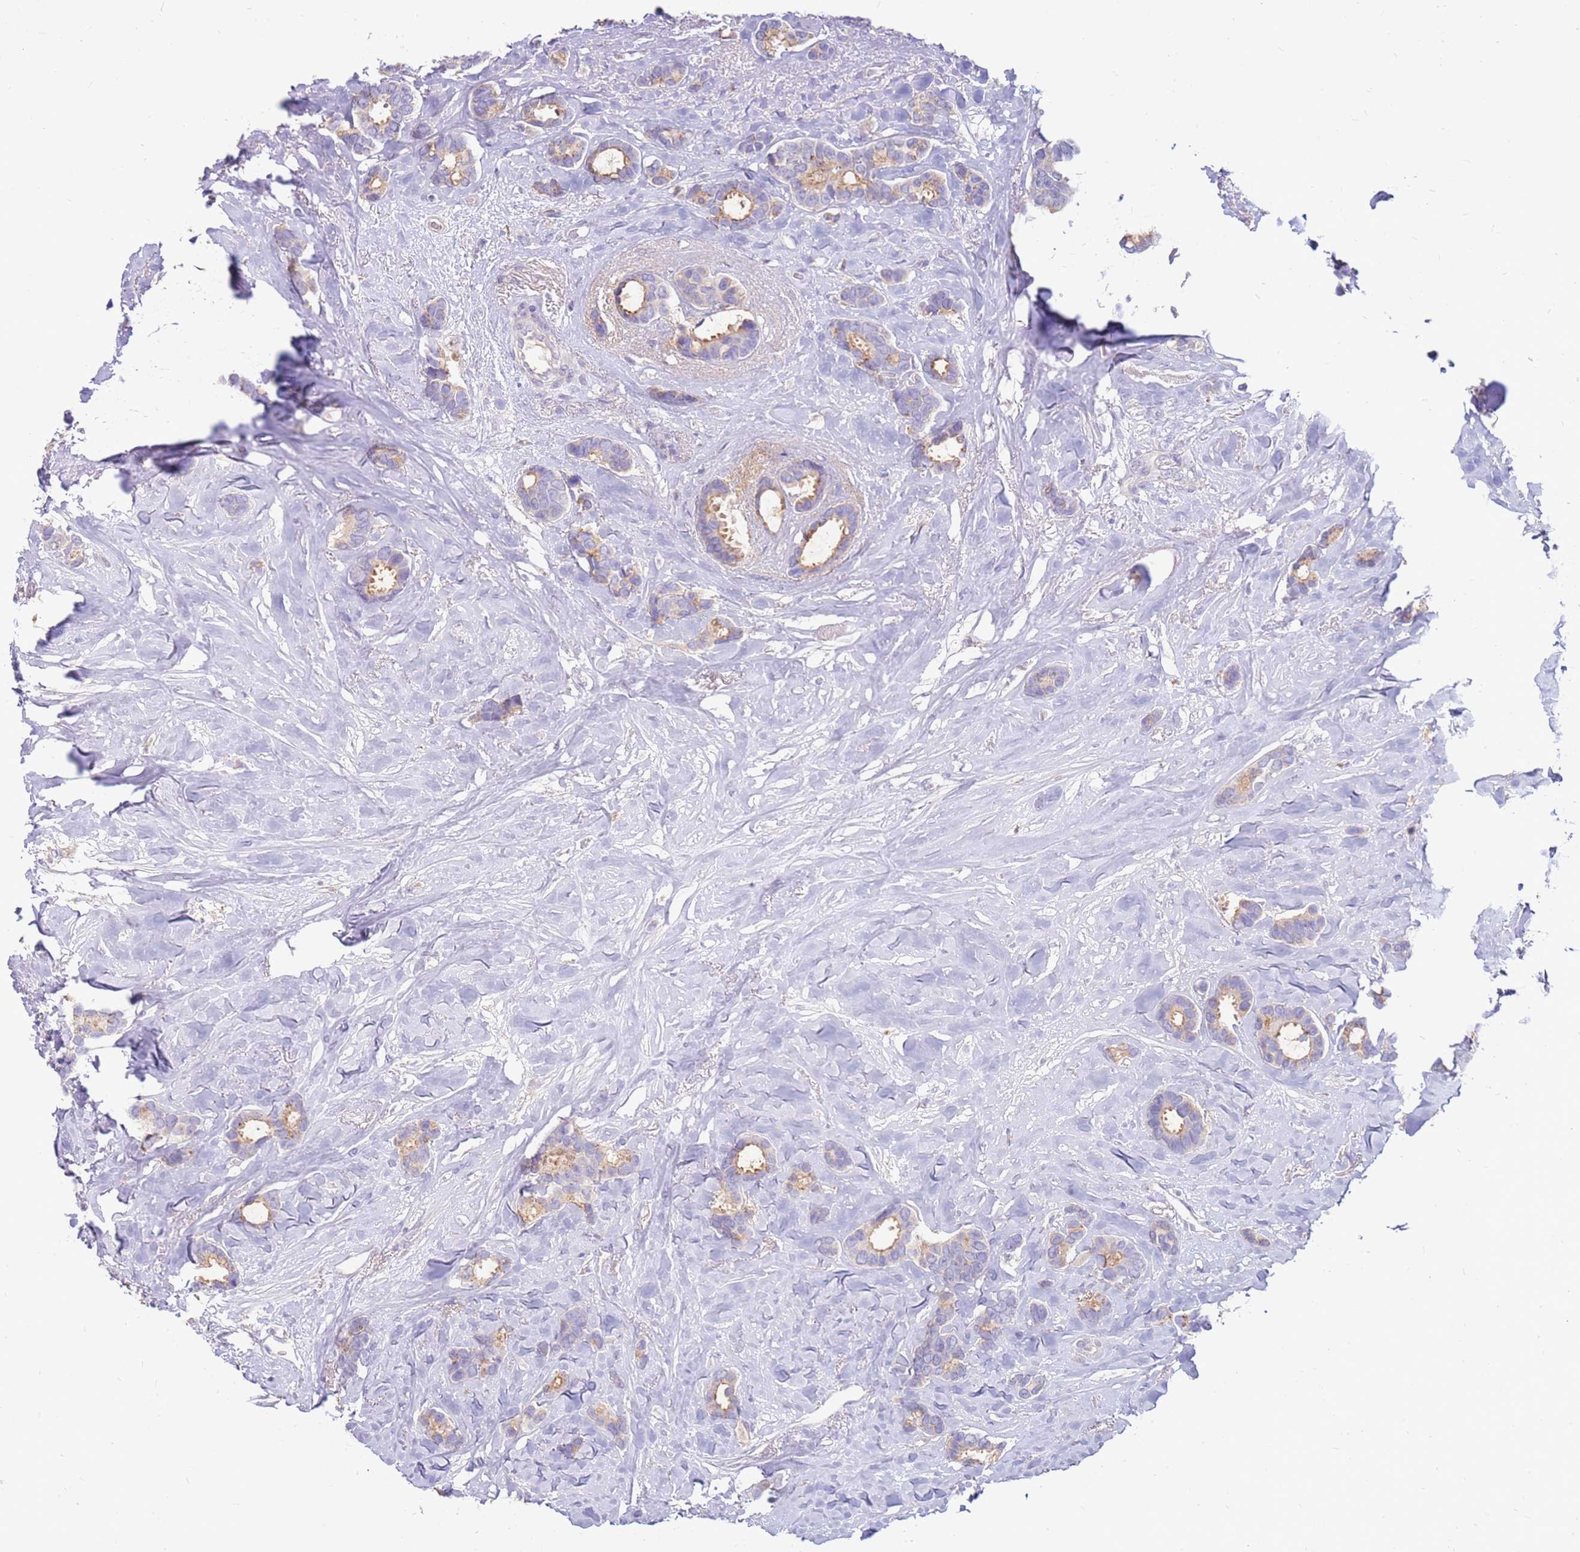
{"staining": {"intensity": "weak", "quantity": "25%-75%", "location": "cytoplasmic/membranous"}, "tissue": "breast cancer", "cell_type": "Tumor cells", "image_type": "cancer", "snomed": [{"axis": "morphology", "description": "Duct carcinoma"}, {"axis": "topography", "description": "Breast"}], "caption": "Immunohistochemical staining of human intraductal carcinoma (breast) shows low levels of weak cytoplasmic/membranous protein staining in approximately 25%-75% of tumor cells.", "gene": "SLC44A4", "patient": {"sex": "female", "age": 87}}